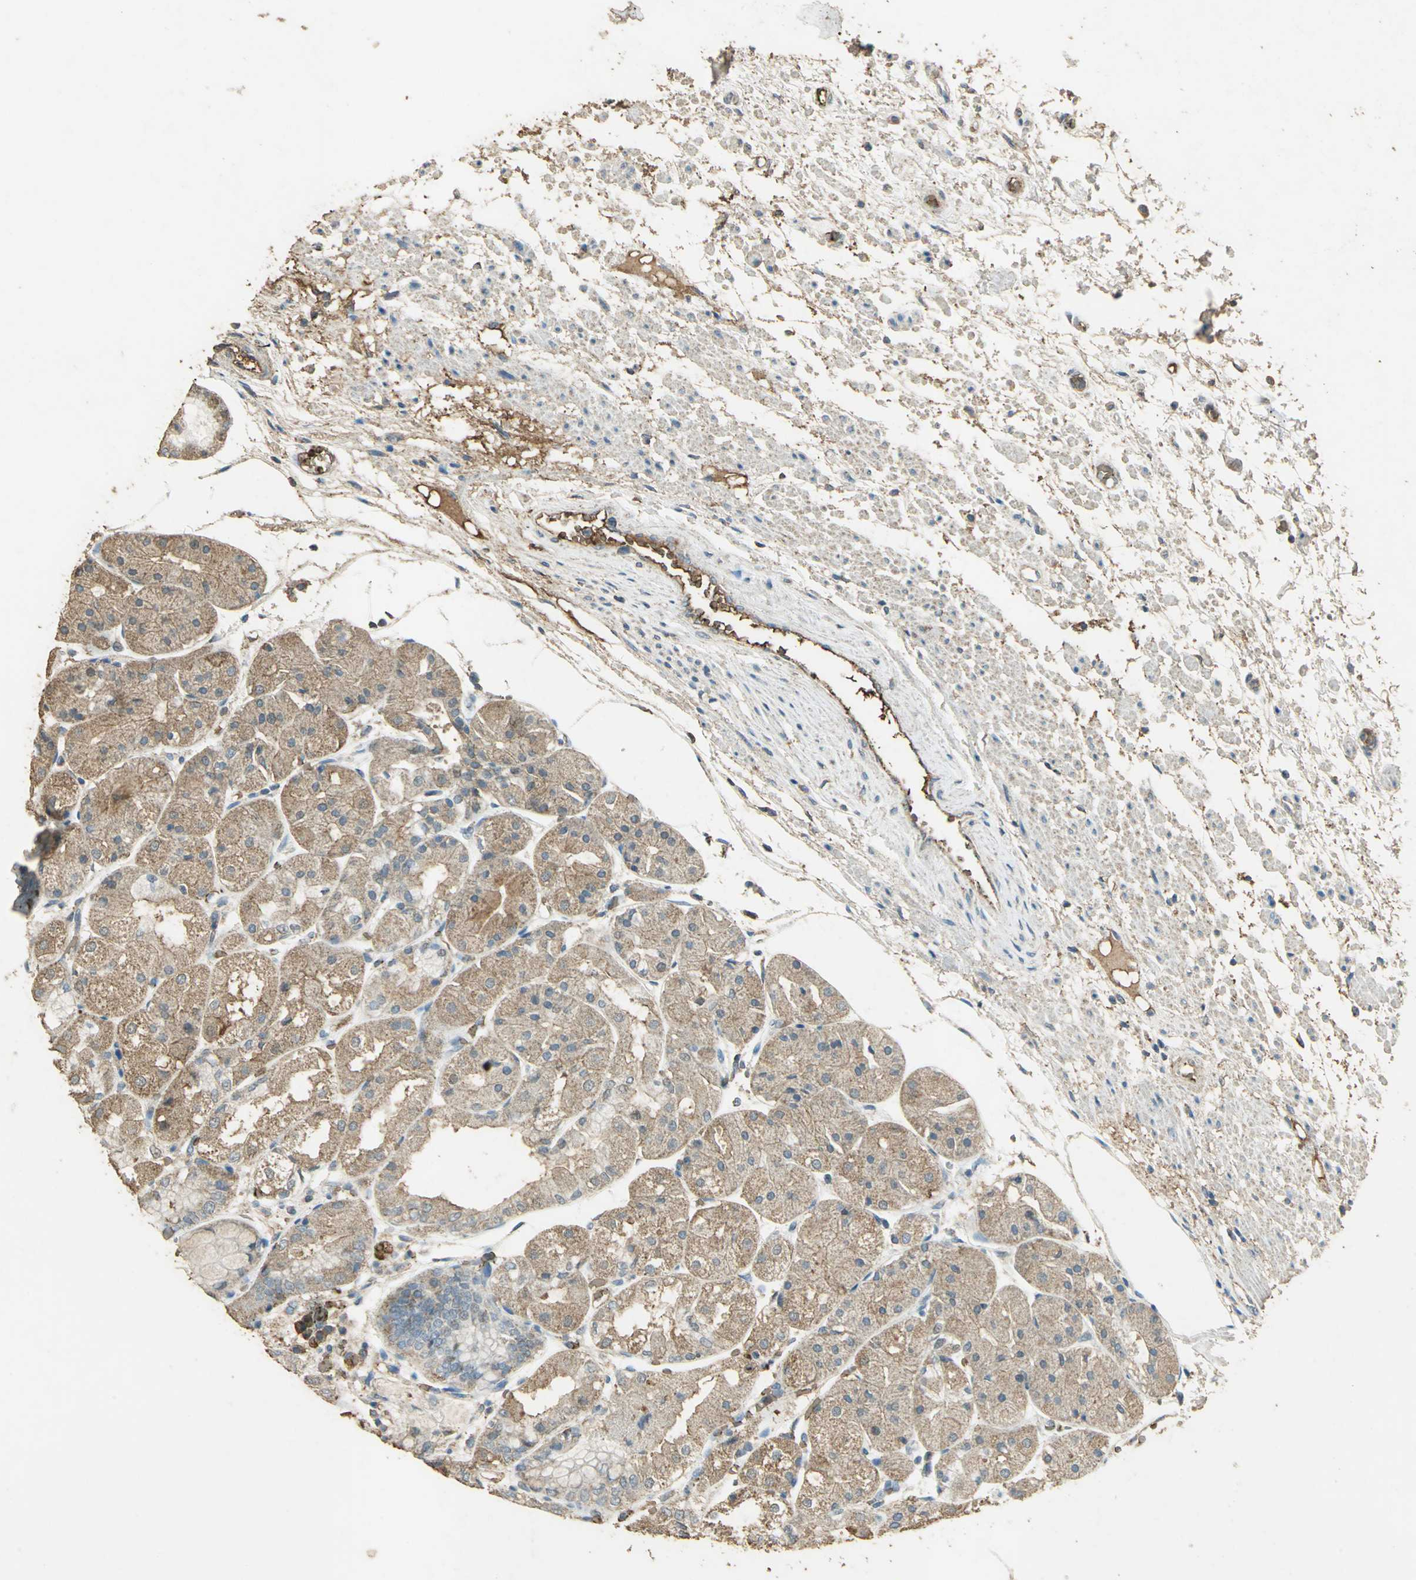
{"staining": {"intensity": "moderate", "quantity": ">75%", "location": "cytoplasmic/membranous"}, "tissue": "stomach", "cell_type": "Glandular cells", "image_type": "normal", "snomed": [{"axis": "morphology", "description": "Normal tissue, NOS"}, {"axis": "topography", "description": "Stomach, upper"}], "caption": "Glandular cells exhibit medium levels of moderate cytoplasmic/membranous staining in about >75% of cells in benign human stomach. Using DAB (brown) and hematoxylin (blue) stains, captured at high magnification using brightfield microscopy.", "gene": "TRAPPC2", "patient": {"sex": "male", "age": 72}}